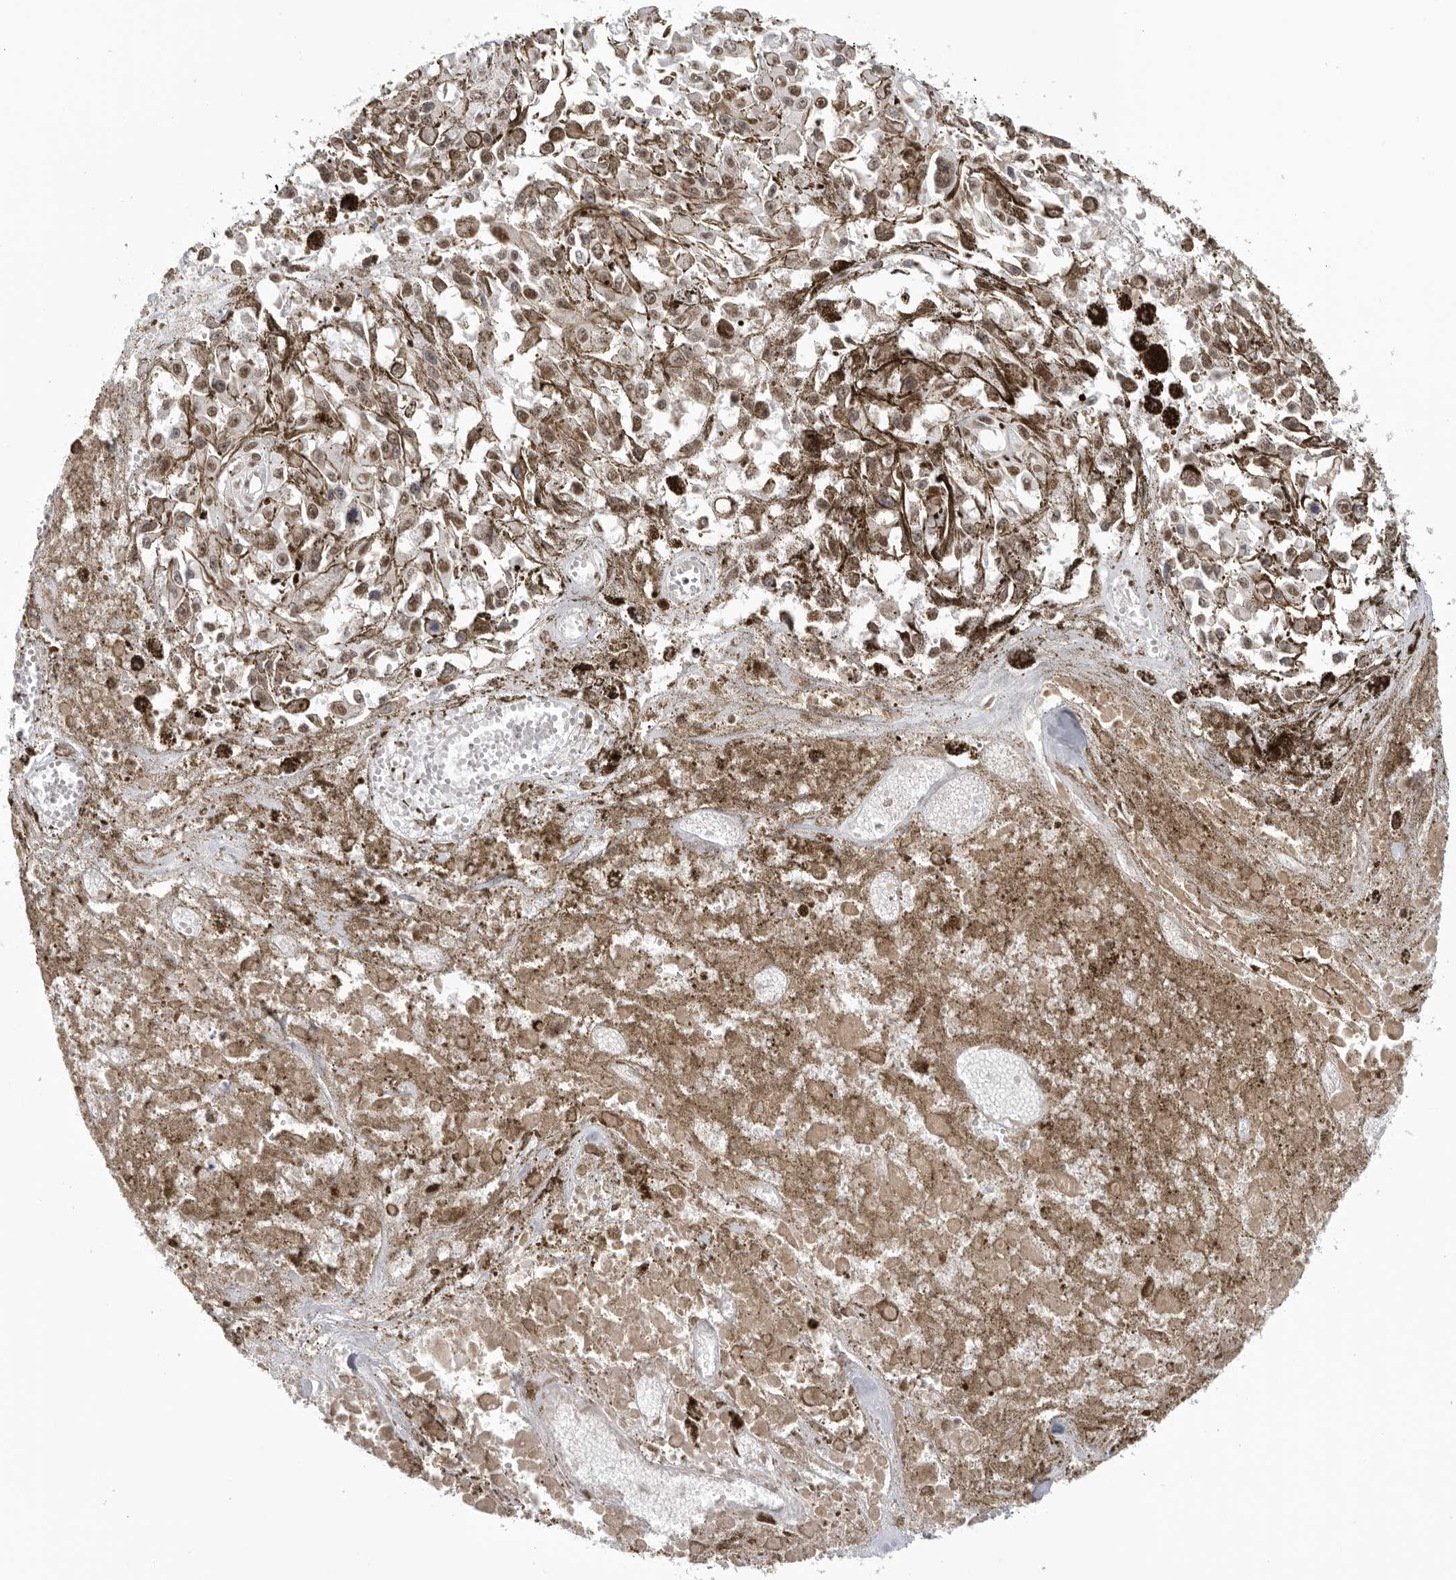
{"staining": {"intensity": "moderate", "quantity": ">75%", "location": "nuclear"}, "tissue": "melanoma", "cell_type": "Tumor cells", "image_type": "cancer", "snomed": [{"axis": "morphology", "description": "Malignant melanoma, Metastatic site"}, {"axis": "topography", "description": "Lymph node"}], "caption": "A brown stain highlights moderate nuclear expression of a protein in melanoma tumor cells.", "gene": "RPA2", "patient": {"sex": "male", "age": 59}}